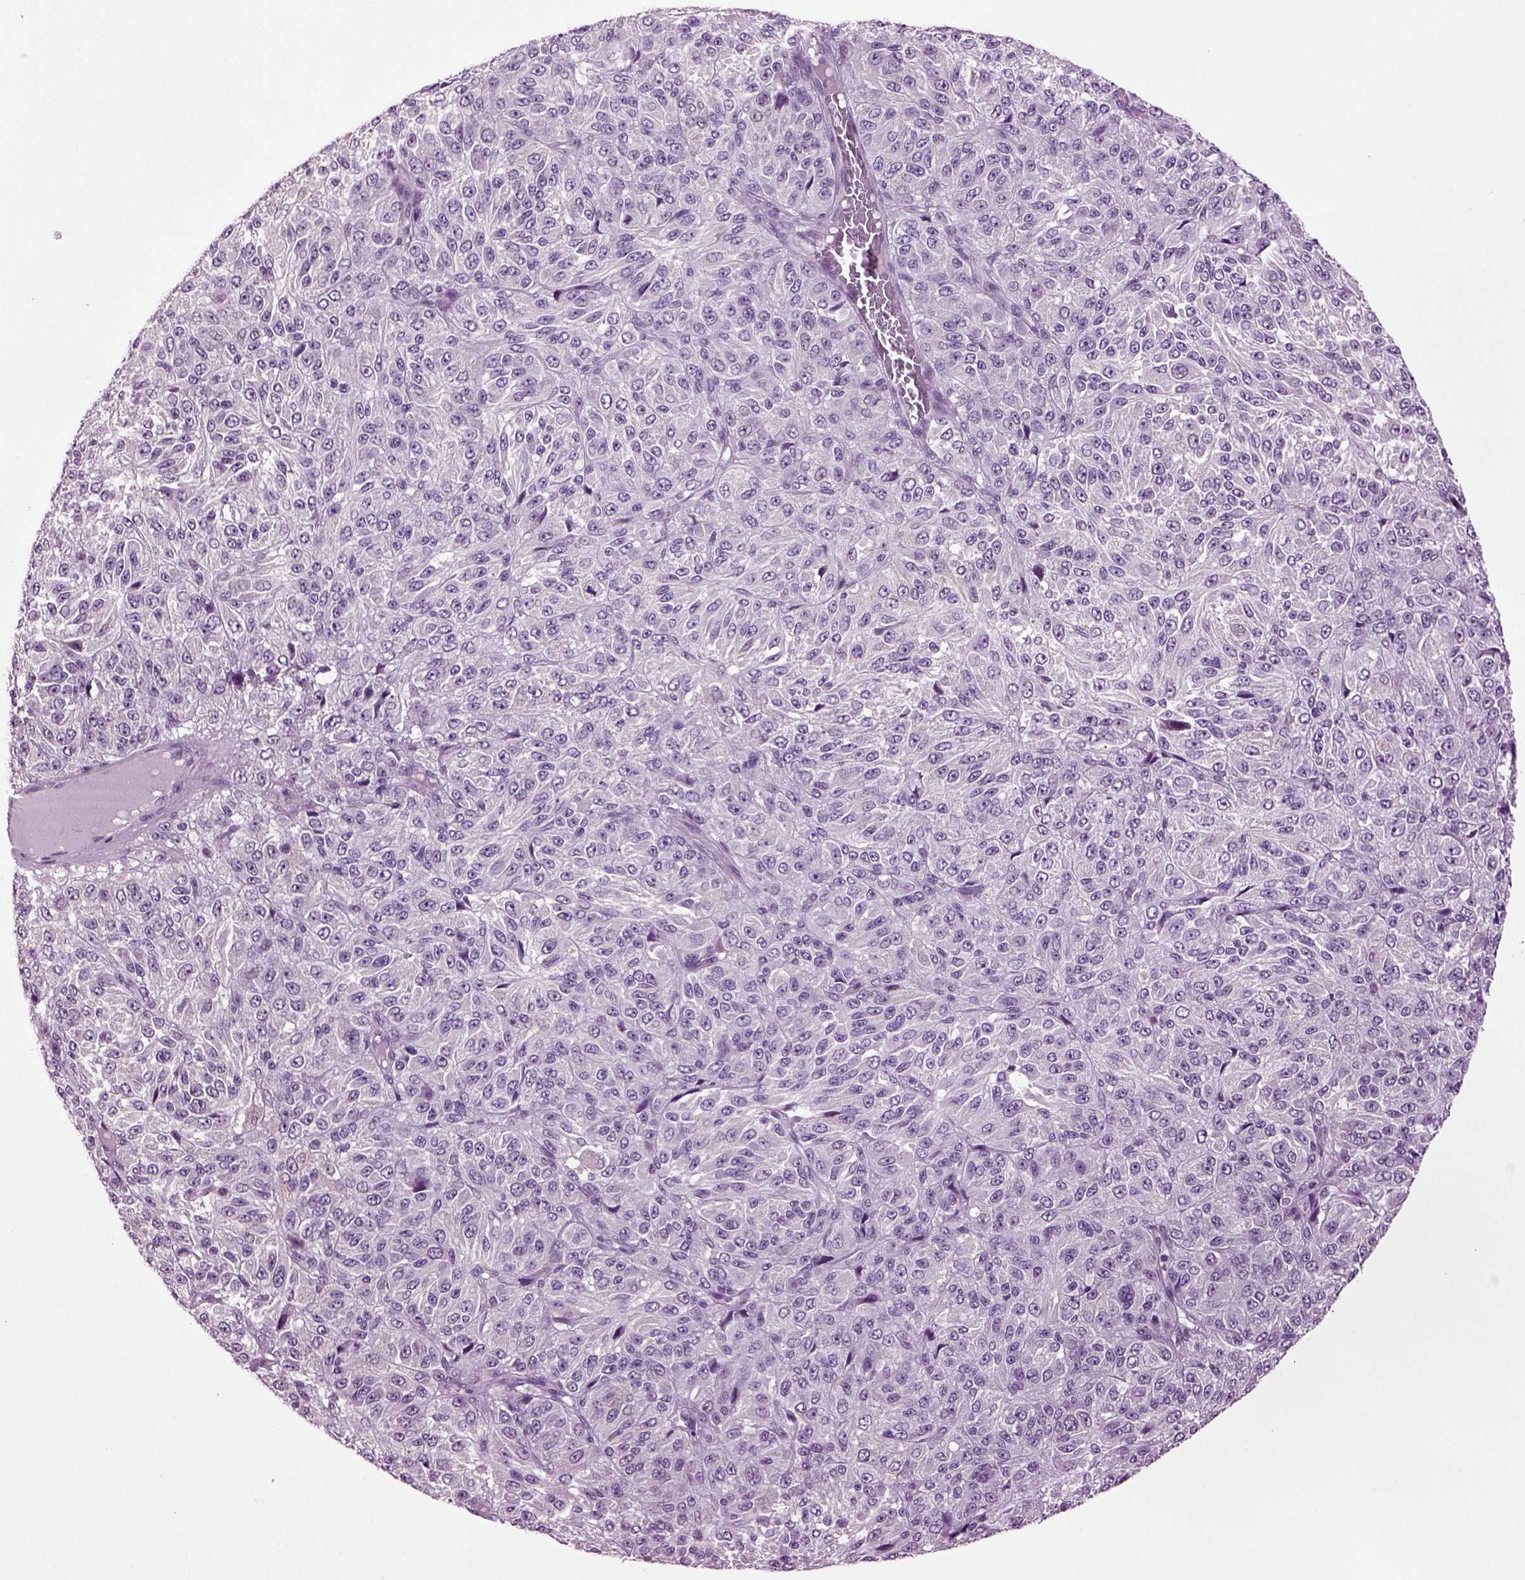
{"staining": {"intensity": "negative", "quantity": "none", "location": "none"}, "tissue": "melanoma", "cell_type": "Tumor cells", "image_type": "cancer", "snomed": [{"axis": "morphology", "description": "Malignant melanoma, Metastatic site"}, {"axis": "topography", "description": "Brain"}], "caption": "Tumor cells show no significant protein positivity in melanoma.", "gene": "PLCH2", "patient": {"sex": "female", "age": 56}}